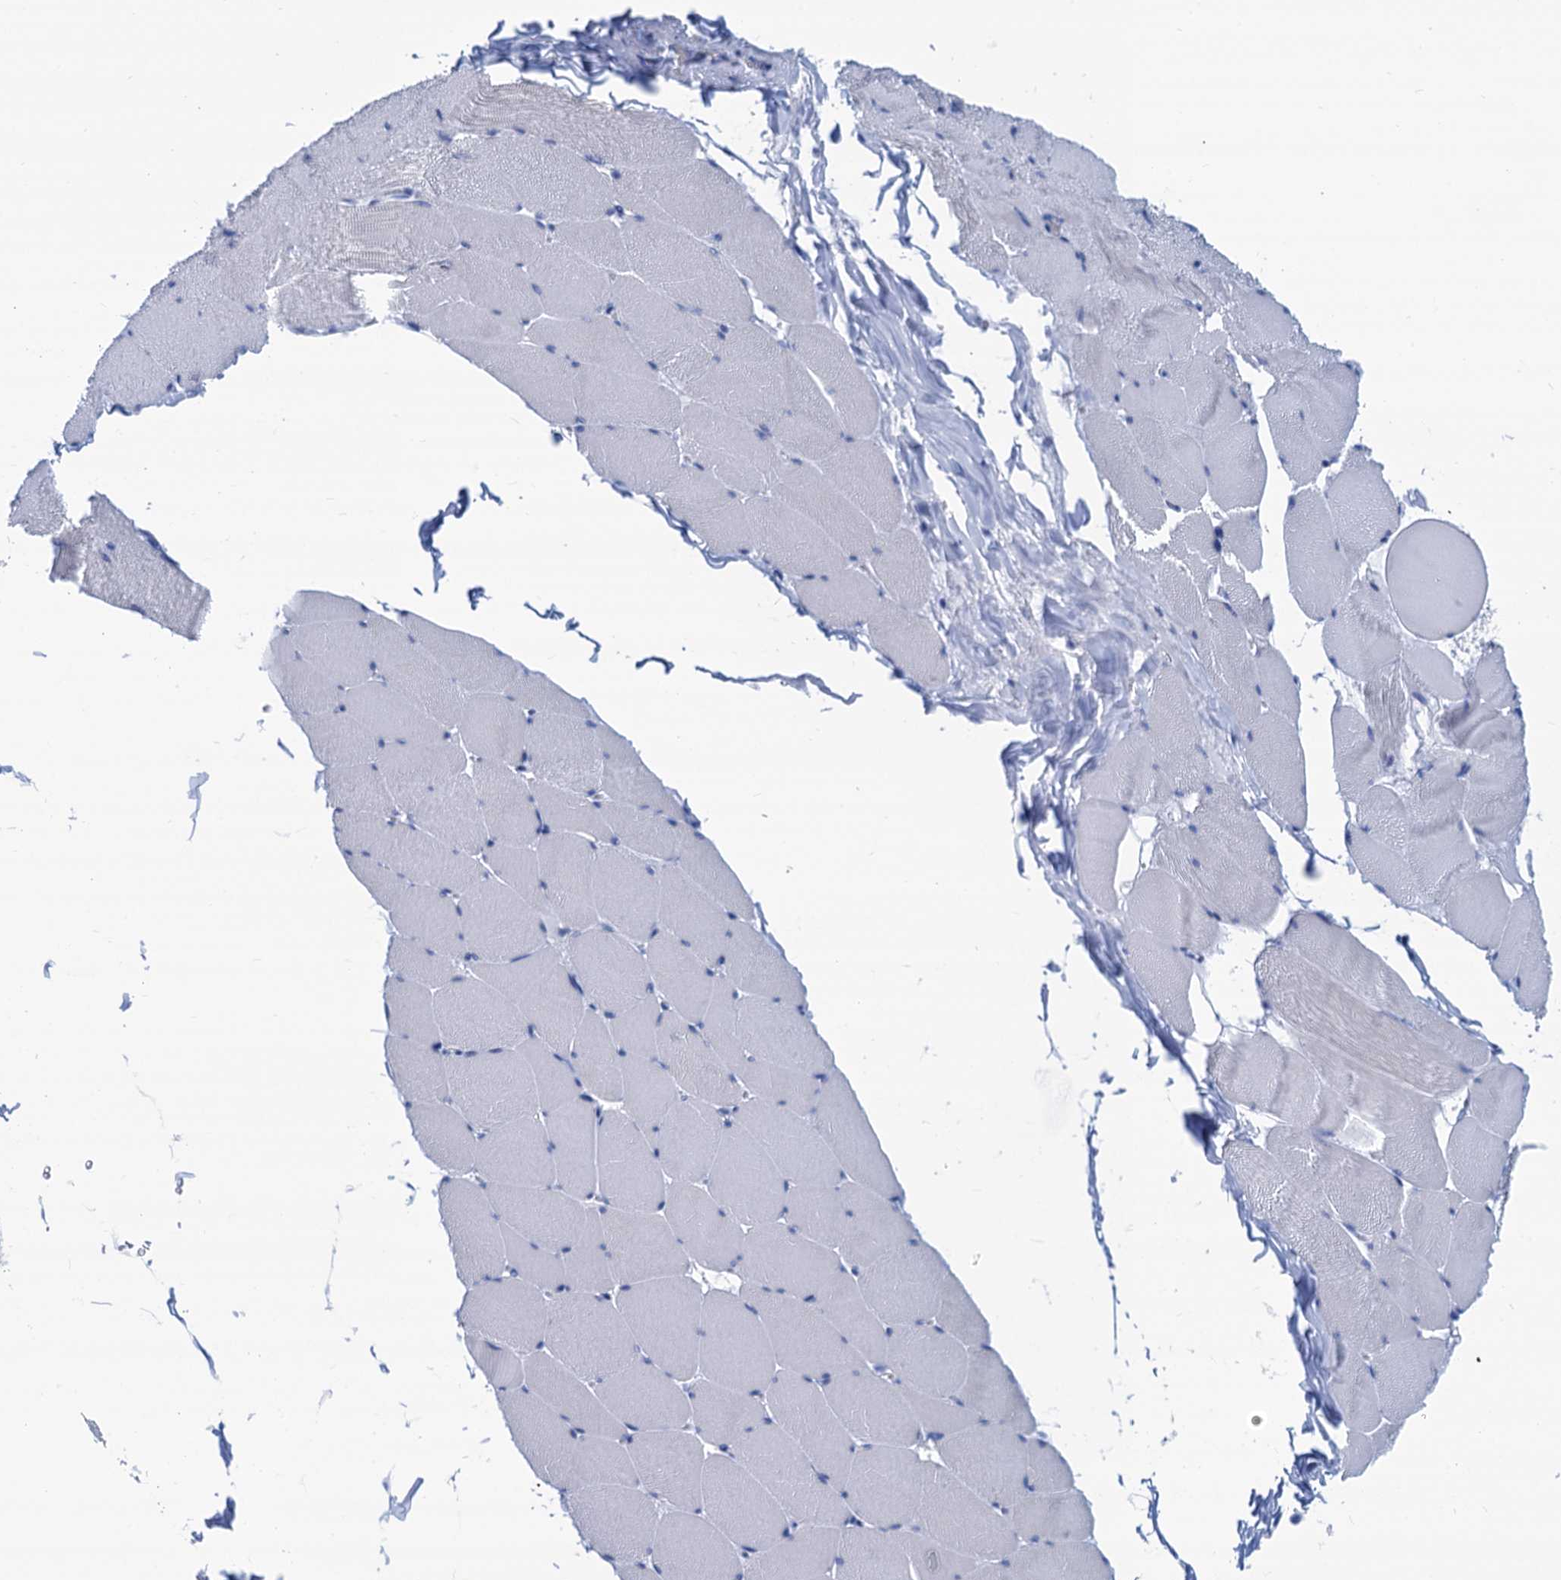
{"staining": {"intensity": "negative", "quantity": "none", "location": "none"}, "tissue": "skeletal muscle", "cell_type": "Myocytes", "image_type": "normal", "snomed": [{"axis": "morphology", "description": "Normal tissue, NOS"}, {"axis": "topography", "description": "Skeletal muscle"}], "caption": "Immunohistochemical staining of unremarkable human skeletal muscle reveals no significant expression in myocytes. (DAB (3,3'-diaminobenzidine) IHC, high magnification).", "gene": "CABYR", "patient": {"sex": "male", "age": 62}}